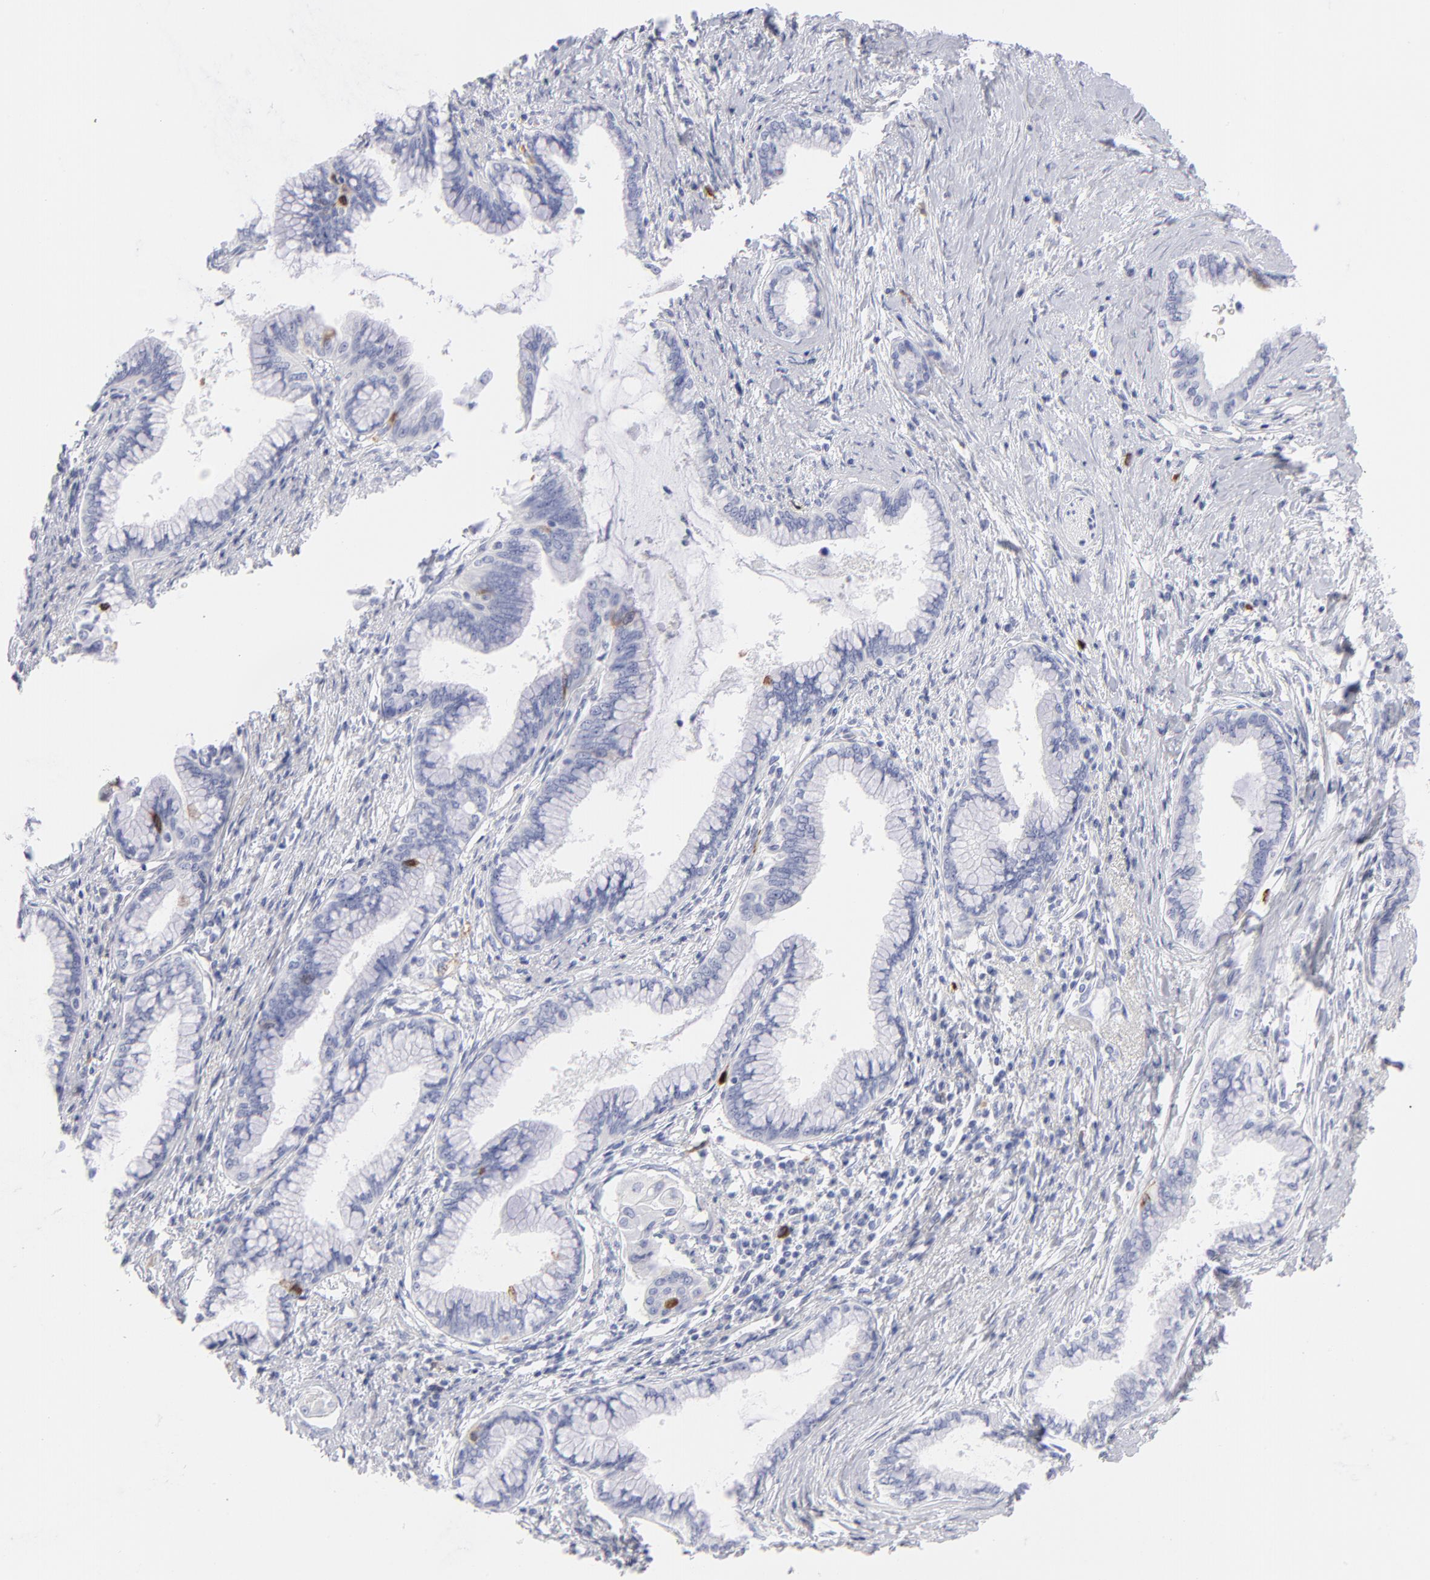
{"staining": {"intensity": "strong", "quantity": "<25%", "location": "cytoplasmic/membranous"}, "tissue": "pancreatic cancer", "cell_type": "Tumor cells", "image_type": "cancer", "snomed": [{"axis": "morphology", "description": "Adenocarcinoma, NOS"}, {"axis": "topography", "description": "Pancreas"}], "caption": "Immunohistochemical staining of adenocarcinoma (pancreatic) reveals medium levels of strong cytoplasmic/membranous staining in approximately <25% of tumor cells.", "gene": "CCNB1", "patient": {"sex": "female", "age": 64}}